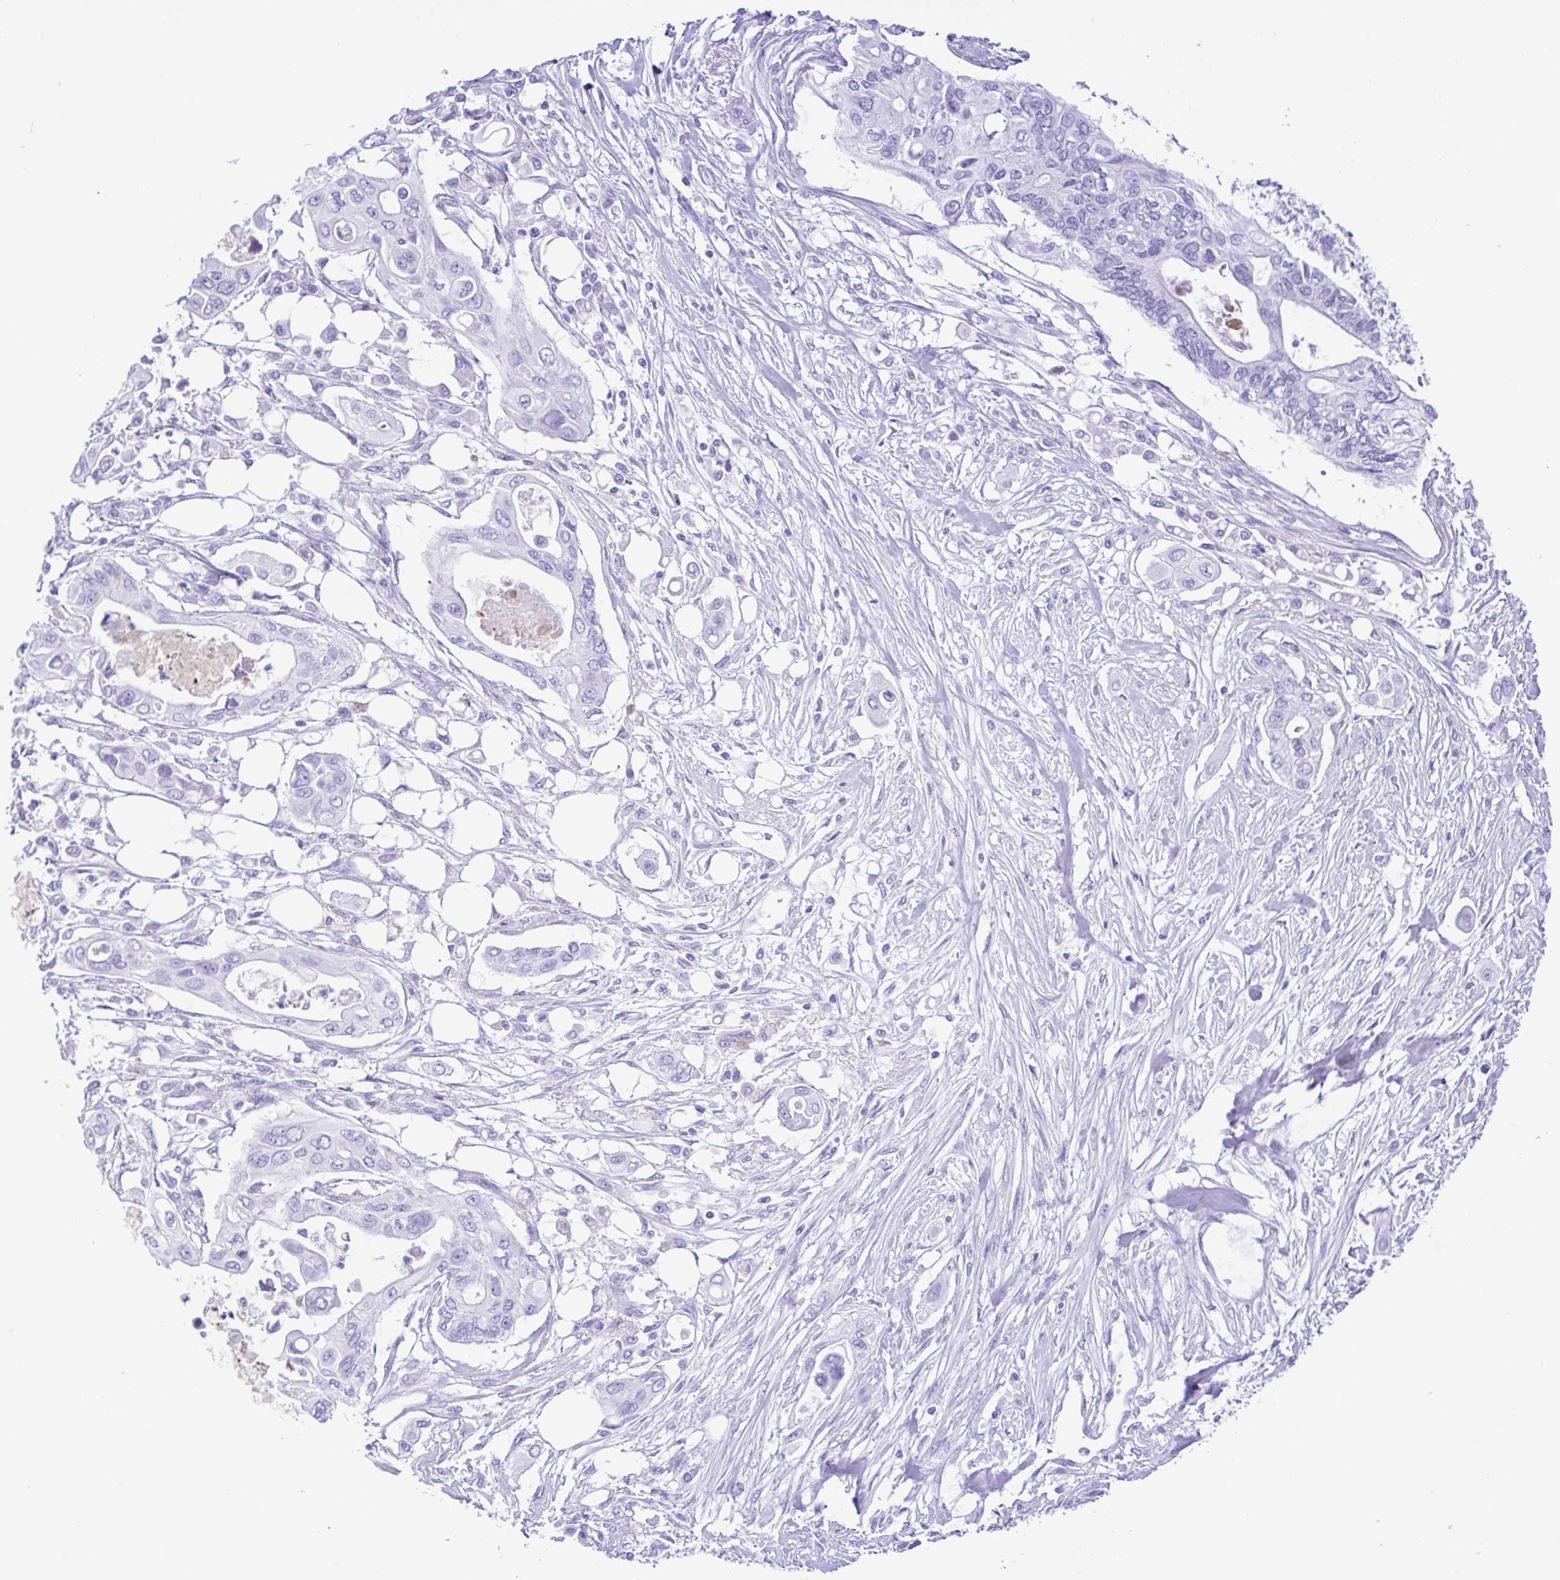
{"staining": {"intensity": "negative", "quantity": "none", "location": "none"}, "tissue": "pancreatic cancer", "cell_type": "Tumor cells", "image_type": "cancer", "snomed": [{"axis": "morphology", "description": "Adenocarcinoma, NOS"}, {"axis": "topography", "description": "Pancreas"}], "caption": "Histopathology image shows no protein positivity in tumor cells of pancreatic cancer (adenocarcinoma) tissue.", "gene": "GPR17", "patient": {"sex": "female", "age": 63}}